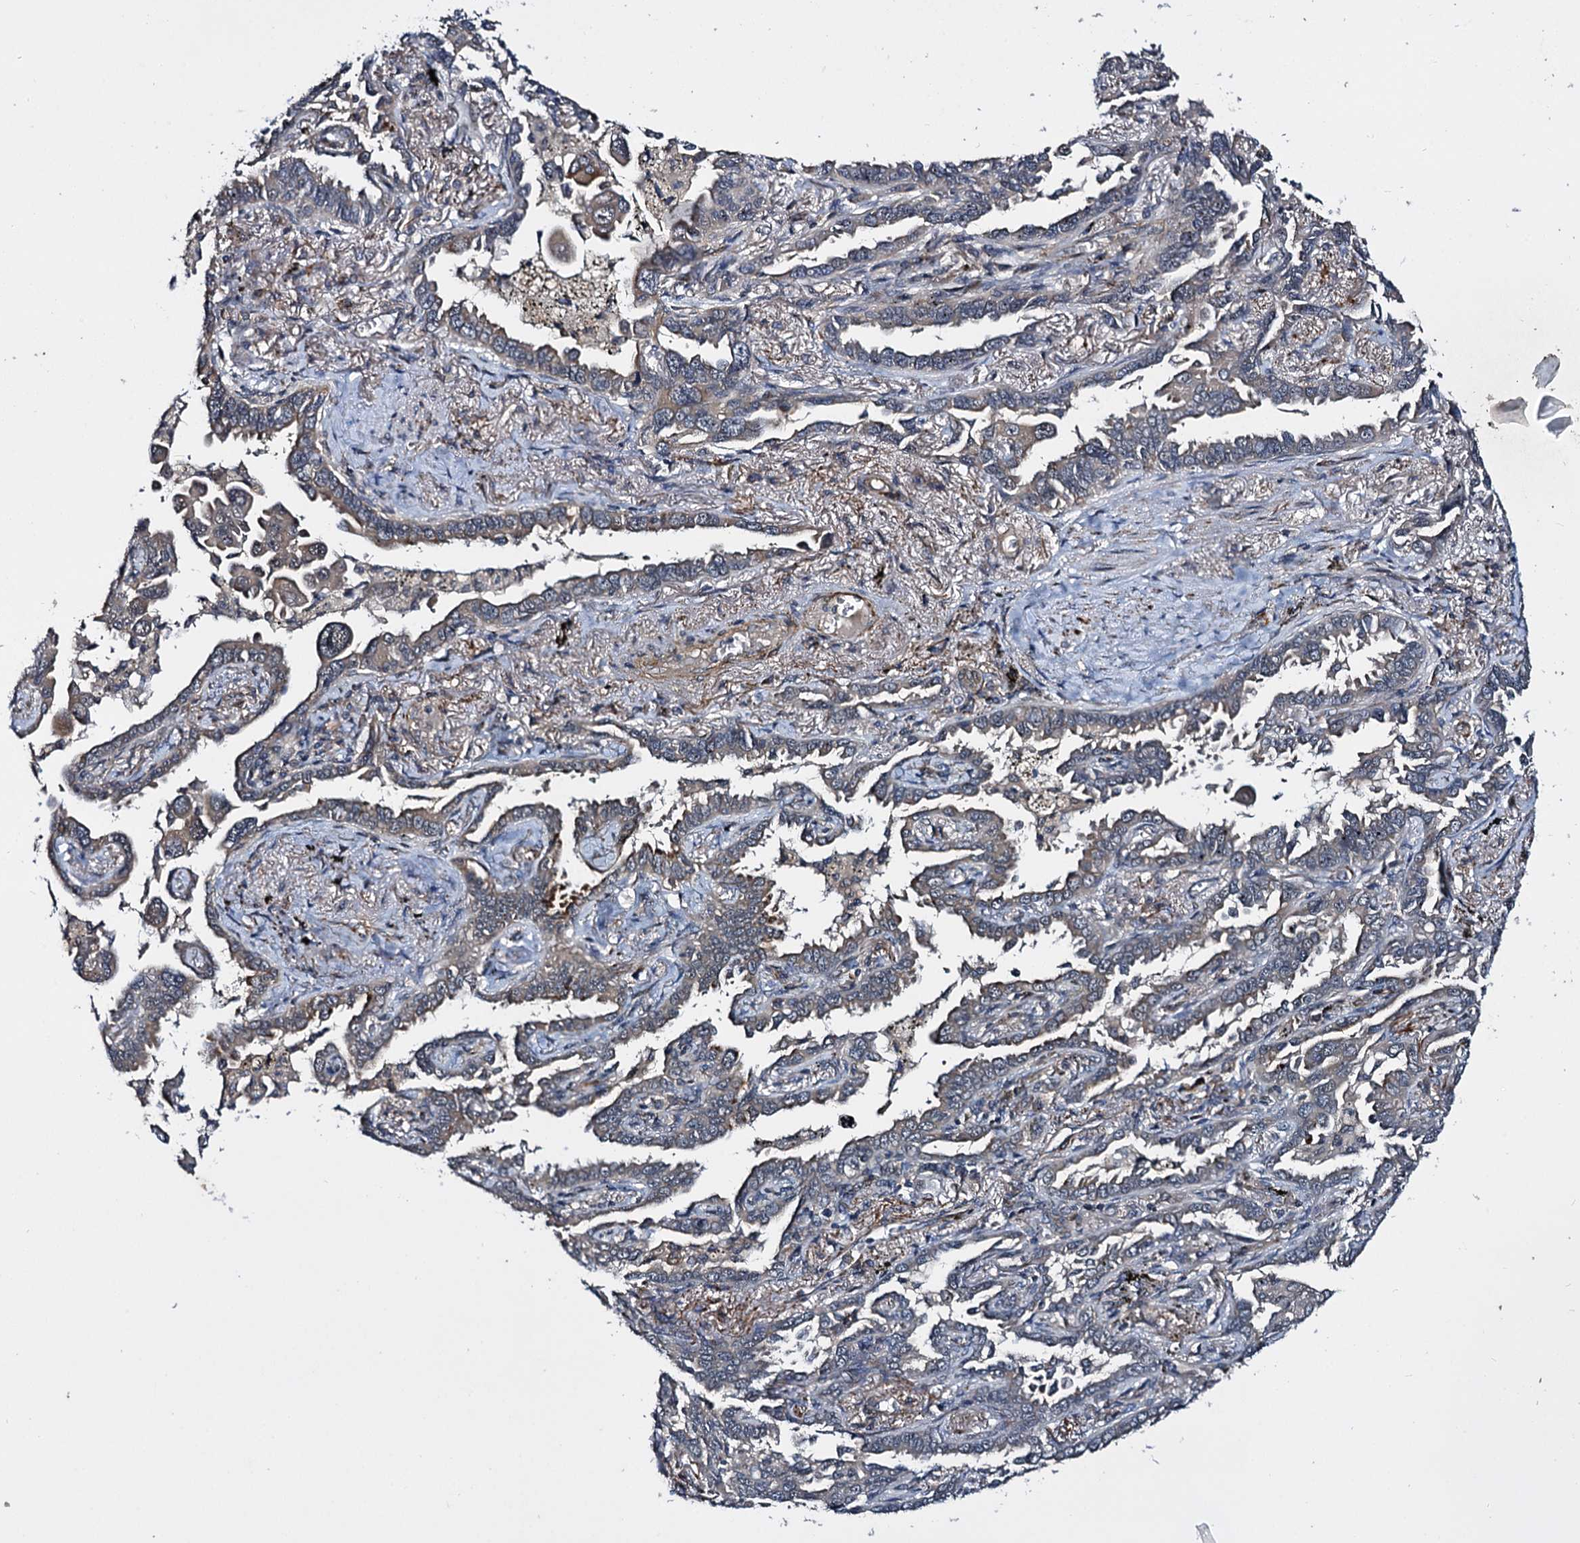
{"staining": {"intensity": "weak", "quantity": "<25%", "location": "cytoplasmic/membranous"}, "tissue": "lung cancer", "cell_type": "Tumor cells", "image_type": "cancer", "snomed": [{"axis": "morphology", "description": "Adenocarcinoma, NOS"}, {"axis": "topography", "description": "Lung"}], "caption": "Adenocarcinoma (lung) was stained to show a protein in brown. There is no significant positivity in tumor cells. (DAB immunohistochemistry, high magnification).", "gene": "ARHGAP42", "patient": {"sex": "male", "age": 67}}